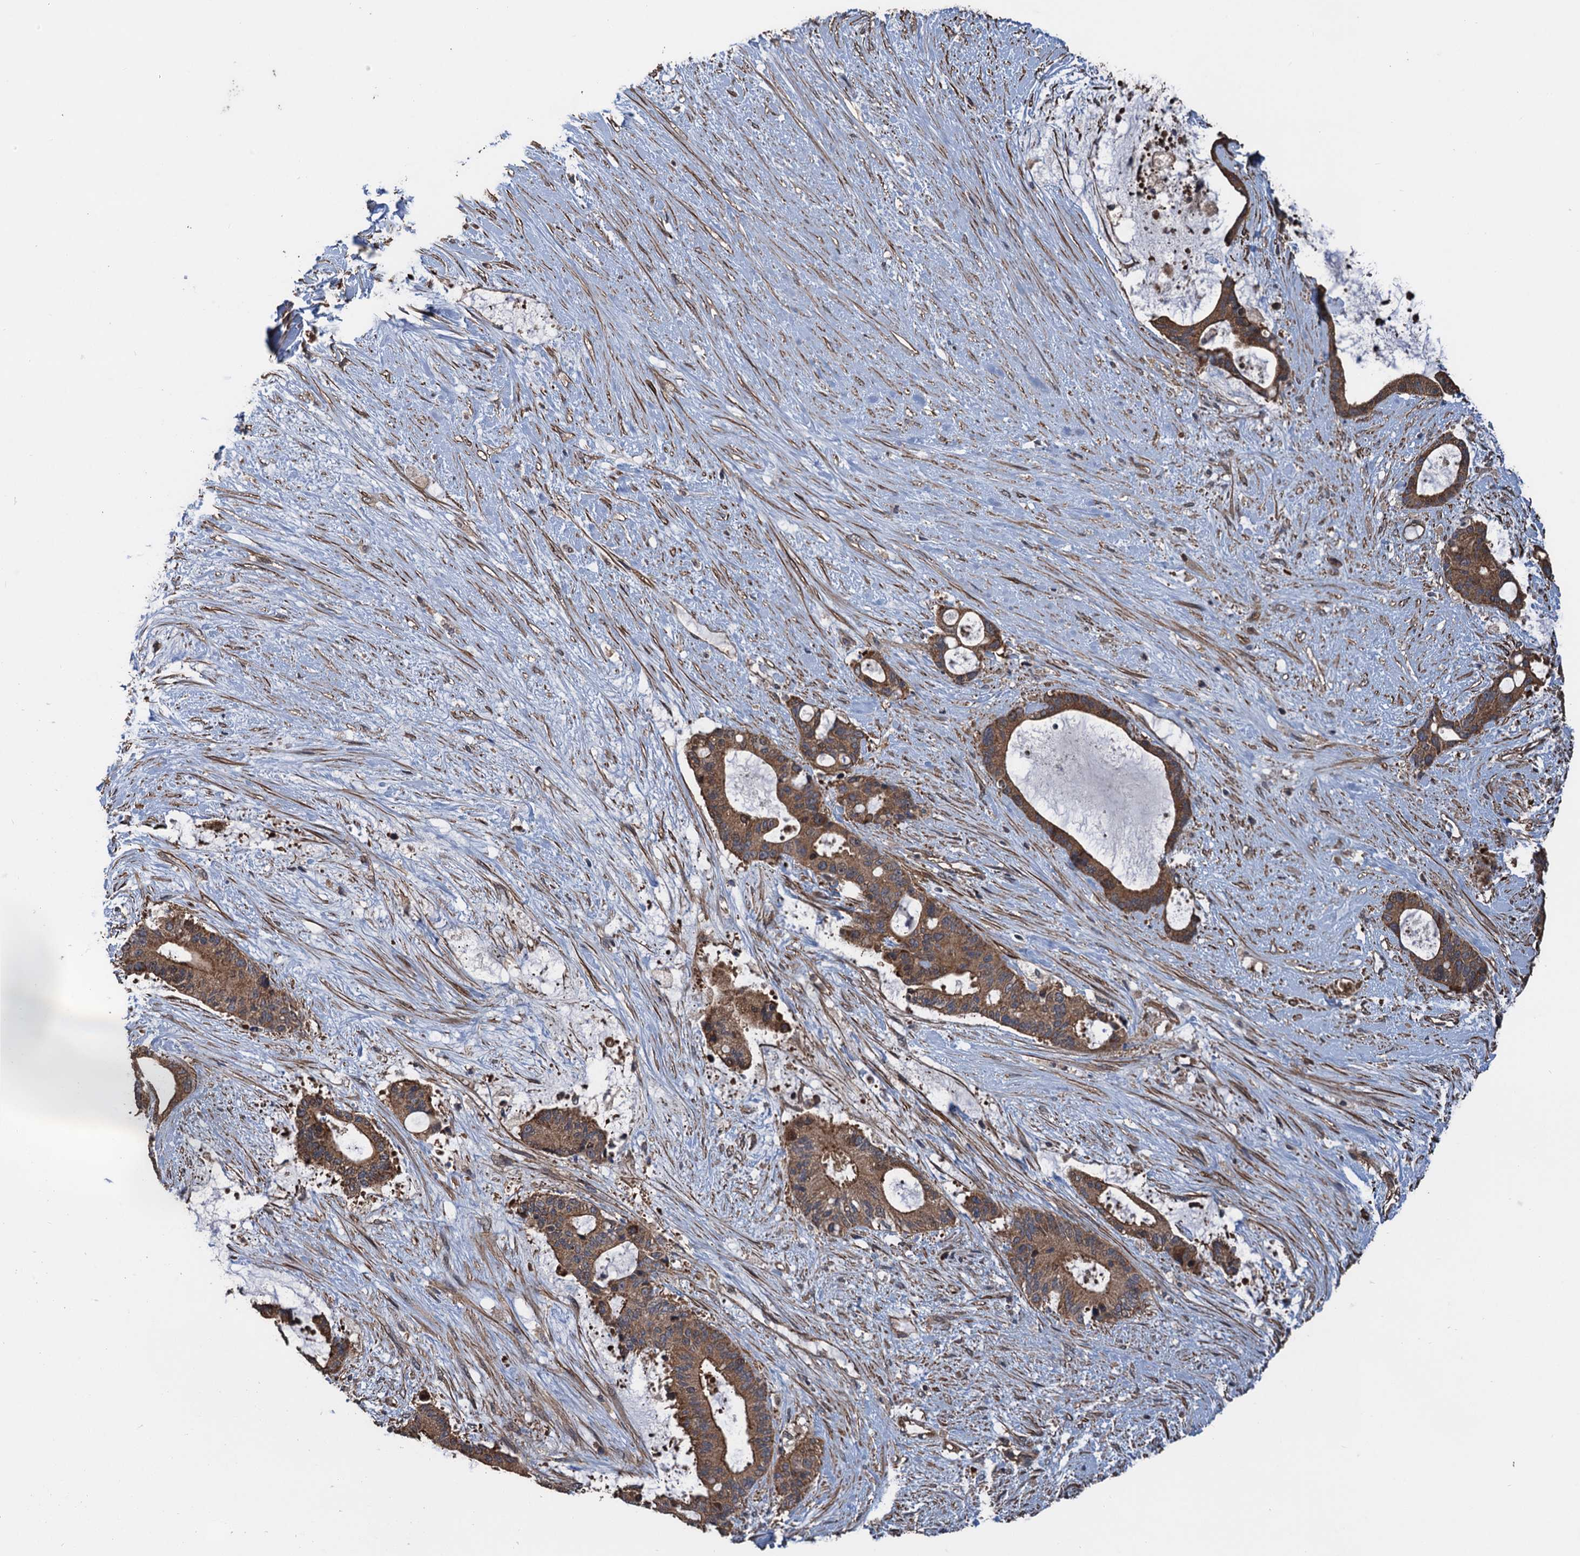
{"staining": {"intensity": "moderate", "quantity": ">75%", "location": "cytoplasmic/membranous"}, "tissue": "liver cancer", "cell_type": "Tumor cells", "image_type": "cancer", "snomed": [{"axis": "morphology", "description": "Normal tissue, NOS"}, {"axis": "morphology", "description": "Cholangiocarcinoma"}, {"axis": "topography", "description": "Liver"}, {"axis": "topography", "description": "Peripheral nerve tissue"}], "caption": "A histopathology image showing moderate cytoplasmic/membranous positivity in about >75% of tumor cells in cholangiocarcinoma (liver), as visualized by brown immunohistochemical staining.", "gene": "PPP4R1", "patient": {"sex": "female", "age": 73}}